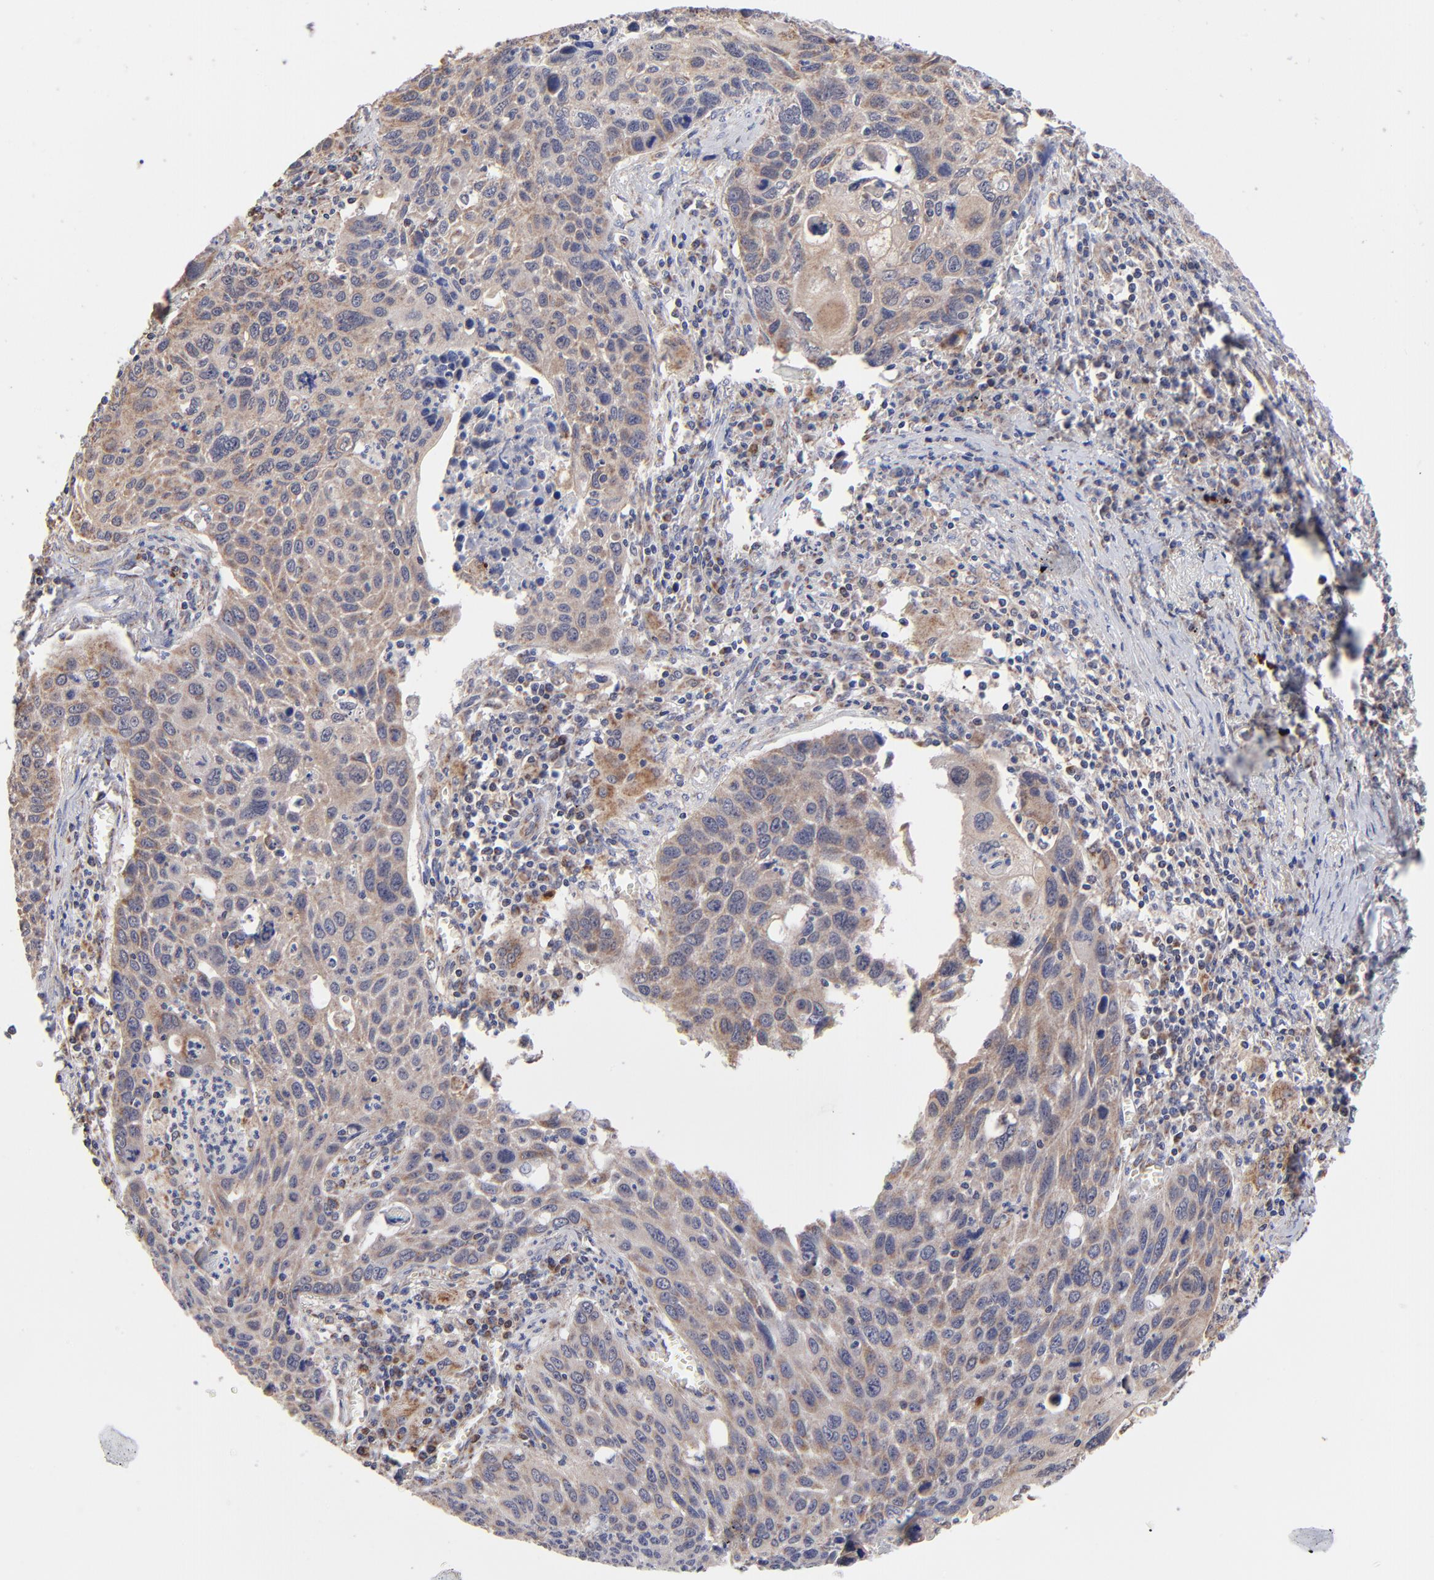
{"staining": {"intensity": "moderate", "quantity": "25%-75%", "location": "cytoplasmic/membranous"}, "tissue": "lung cancer", "cell_type": "Tumor cells", "image_type": "cancer", "snomed": [{"axis": "morphology", "description": "Squamous cell carcinoma, NOS"}, {"axis": "topography", "description": "Lung"}], "caption": "A high-resolution histopathology image shows immunohistochemistry staining of squamous cell carcinoma (lung), which displays moderate cytoplasmic/membranous positivity in approximately 25%-75% of tumor cells.", "gene": "FBXL12", "patient": {"sex": "male", "age": 68}}